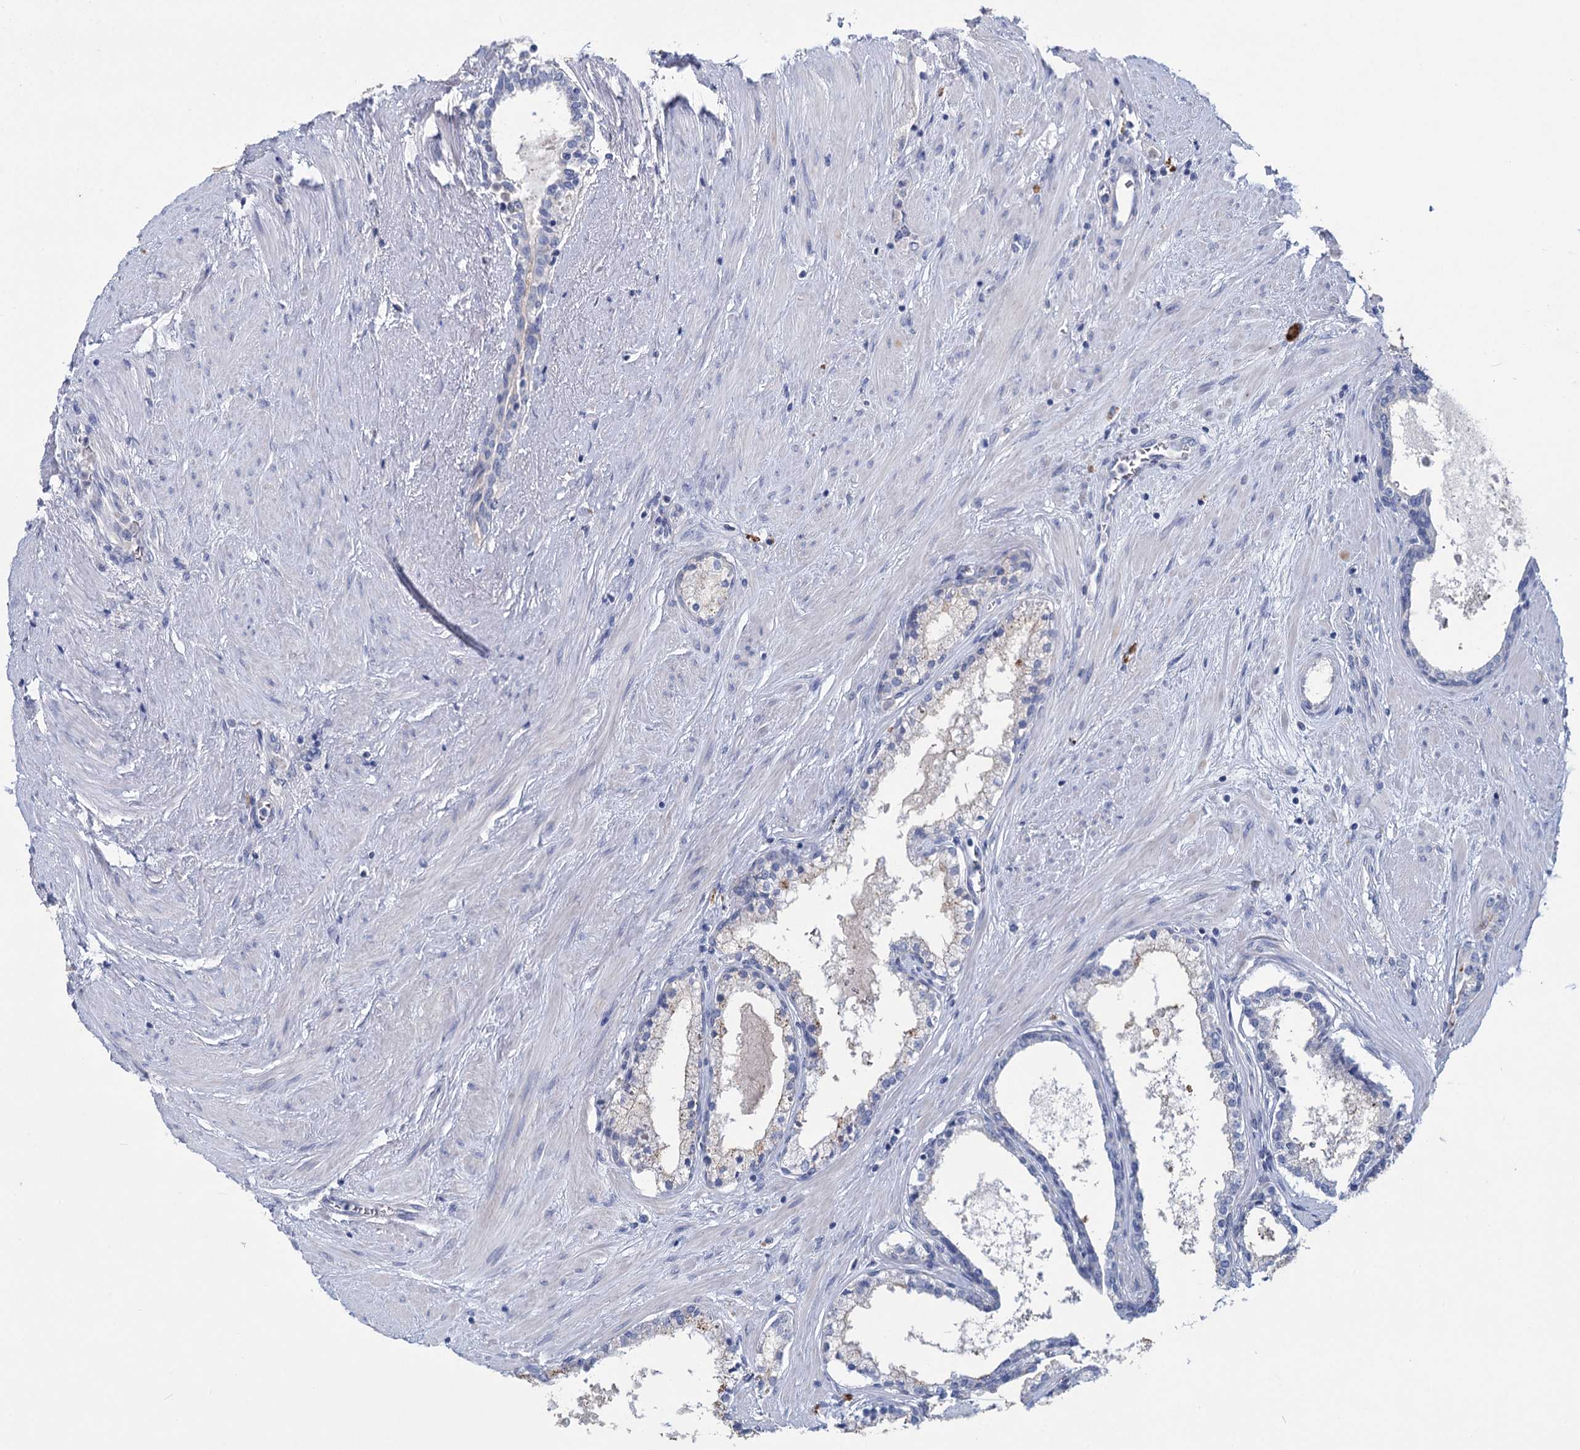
{"staining": {"intensity": "negative", "quantity": "none", "location": "none"}, "tissue": "prostate cancer", "cell_type": "Tumor cells", "image_type": "cancer", "snomed": [{"axis": "morphology", "description": "Adenocarcinoma, High grade"}, {"axis": "topography", "description": "Prostate"}], "caption": "High power microscopy image of an immunohistochemistry (IHC) photomicrograph of prostate adenocarcinoma (high-grade), revealing no significant positivity in tumor cells. The staining was performed using DAB (3,3'-diaminobenzidine) to visualize the protein expression in brown, while the nuclei were stained in blue with hematoxylin (Magnification: 20x).", "gene": "HES2", "patient": {"sex": "male", "age": 58}}